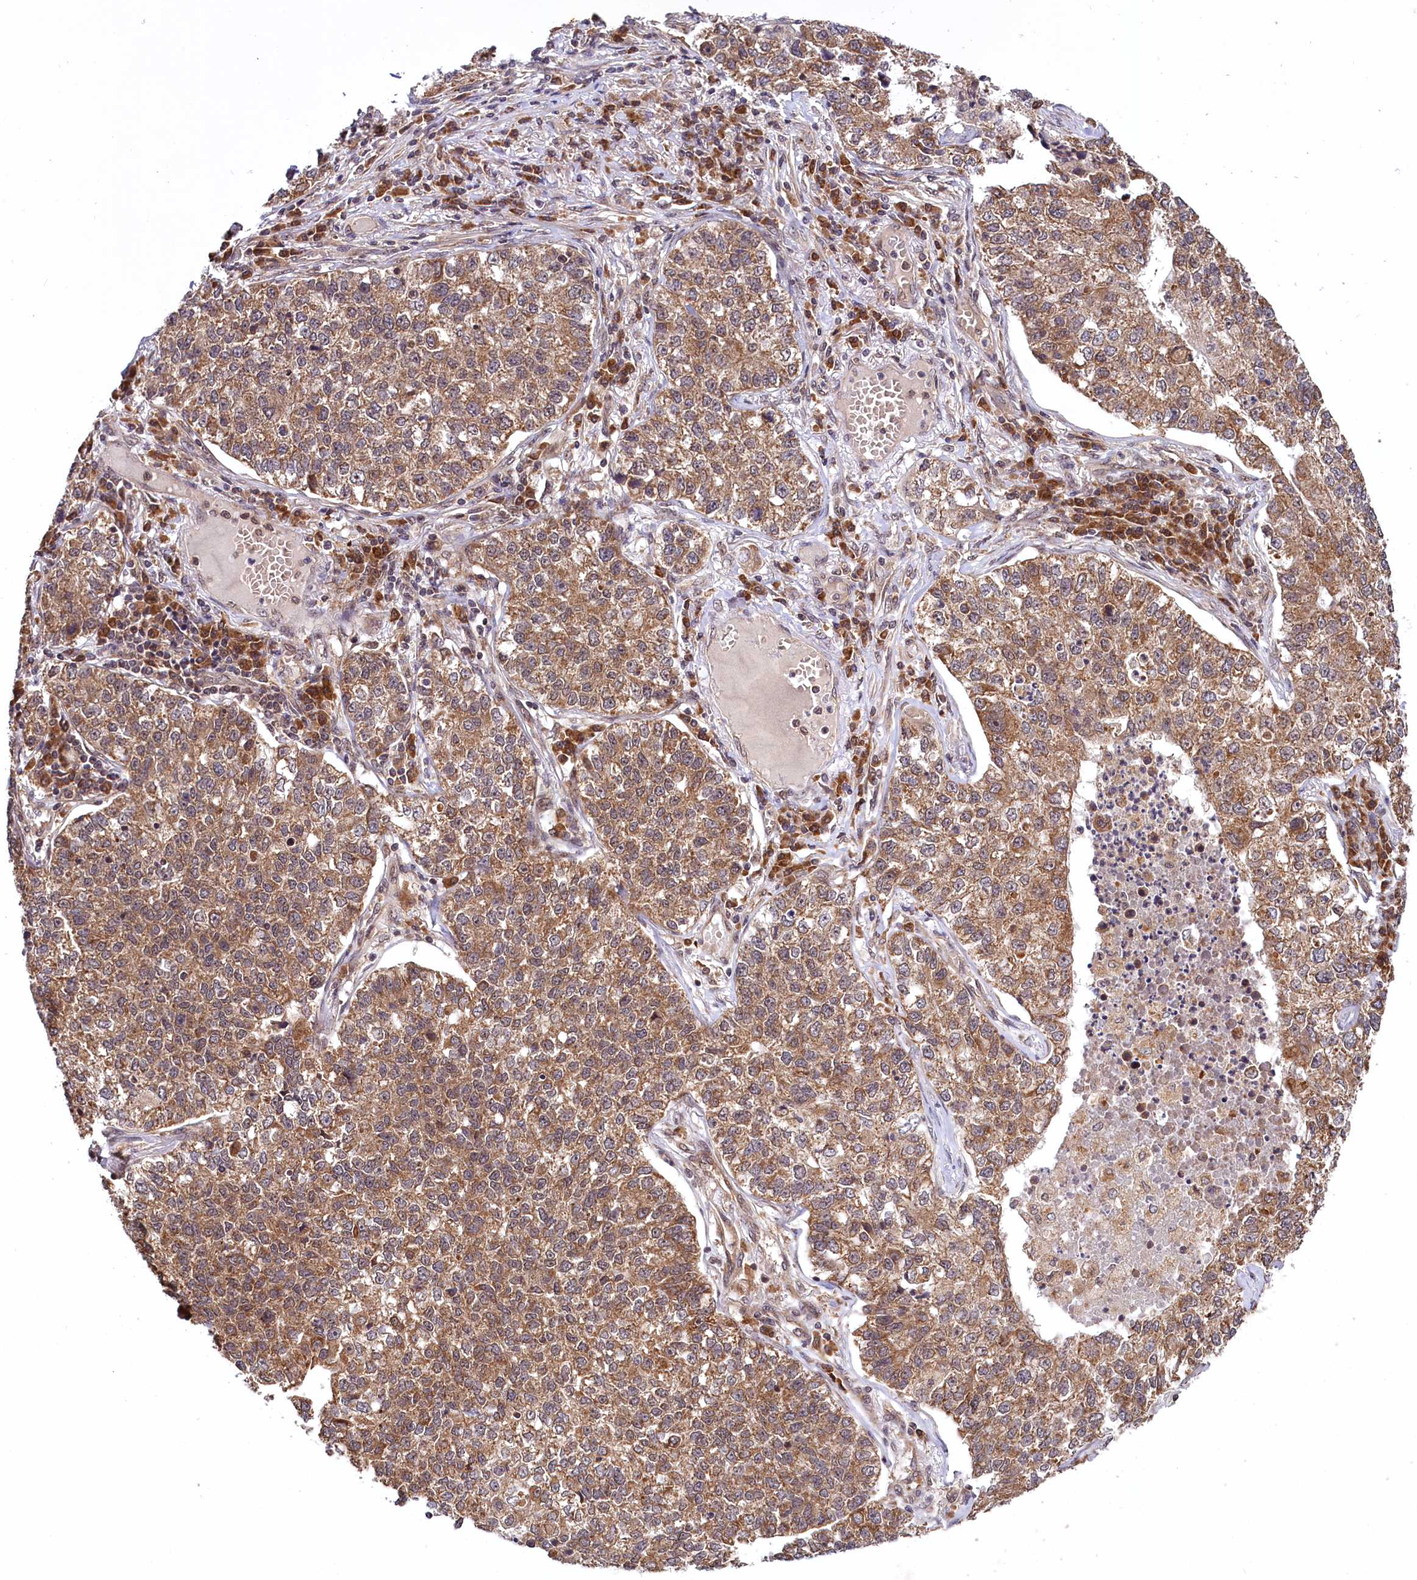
{"staining": {"intensity": "moderate", "quantity": ">75%", "location": "cytoplasmic/membranous"}, "tissue": "lung cancer", "cell_type": "Tumor cells", "image_type": "cancer", "snomed": [{"axis": "morphology", "description": "Adenocarcinoma, NOS"}, {"axis": "topography", "description": "Lung"}], "caption": "Lung cancer stained with DAB IHC reveals medium levels of moderate cytoplasmic/membranous expression in approximately >75% of tumor cells.", "gene": "UBE3A", "patient": {"sex": "male", "age": 49}}